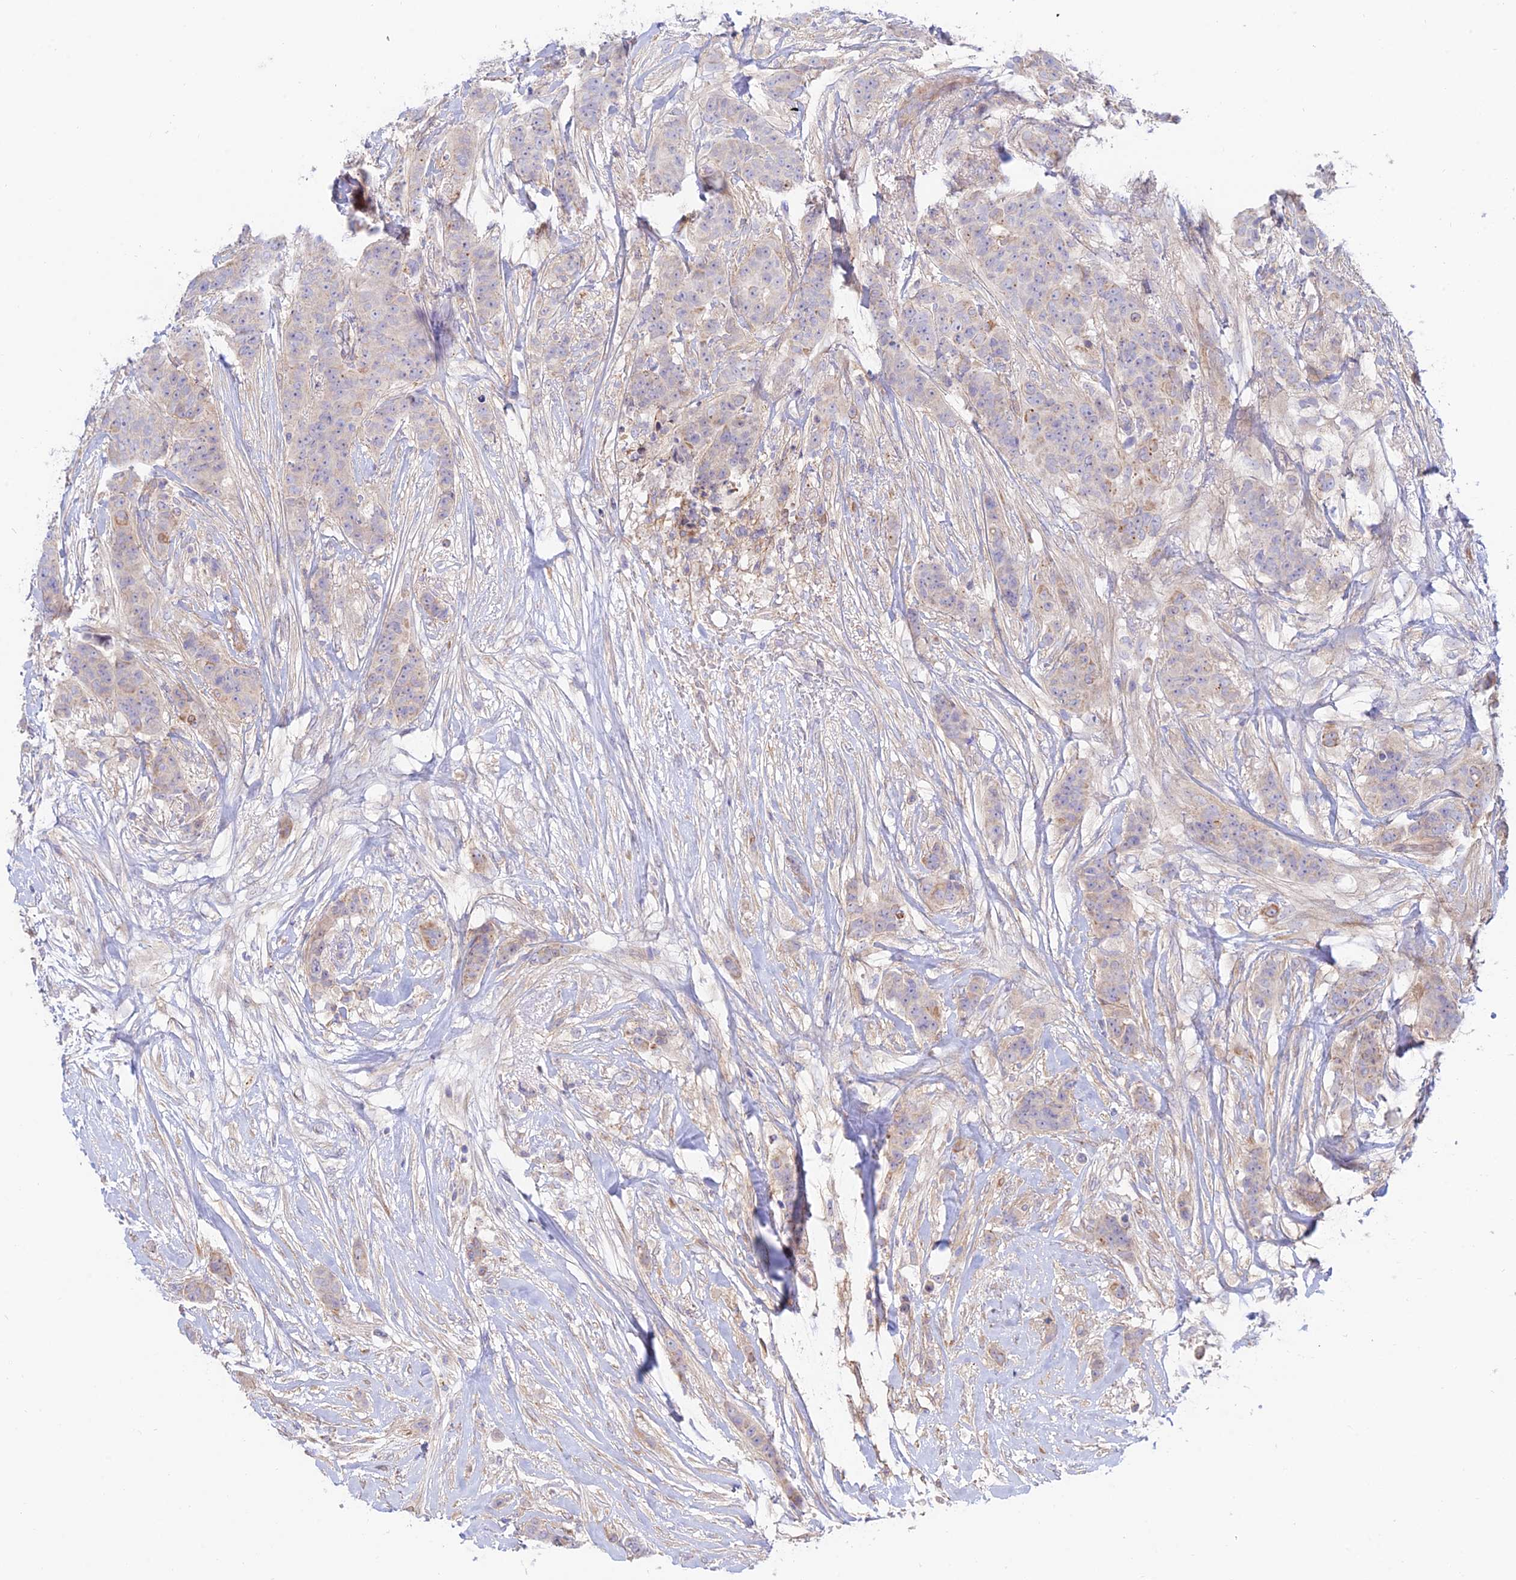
{"staining": {"intensity": "weak", "quantity": "<25%", "location": "cytoplasmic/membranous"}, "tissue": "breast cancer", "cell_type": "Tumor cells", "image_type": "cancer", "snomed": [{"axis": "morphology", "description": "Duct carcinoma"}, {"axis": "topography", "description": "Breast"}], "caption": "A micrograph of invasive ductal carcinoma (breast) stained for a protein demonstrates no brown staining in tumor cells.", "gene": "KCNAB1", "patient": {"sex": "female", "age": 40}}